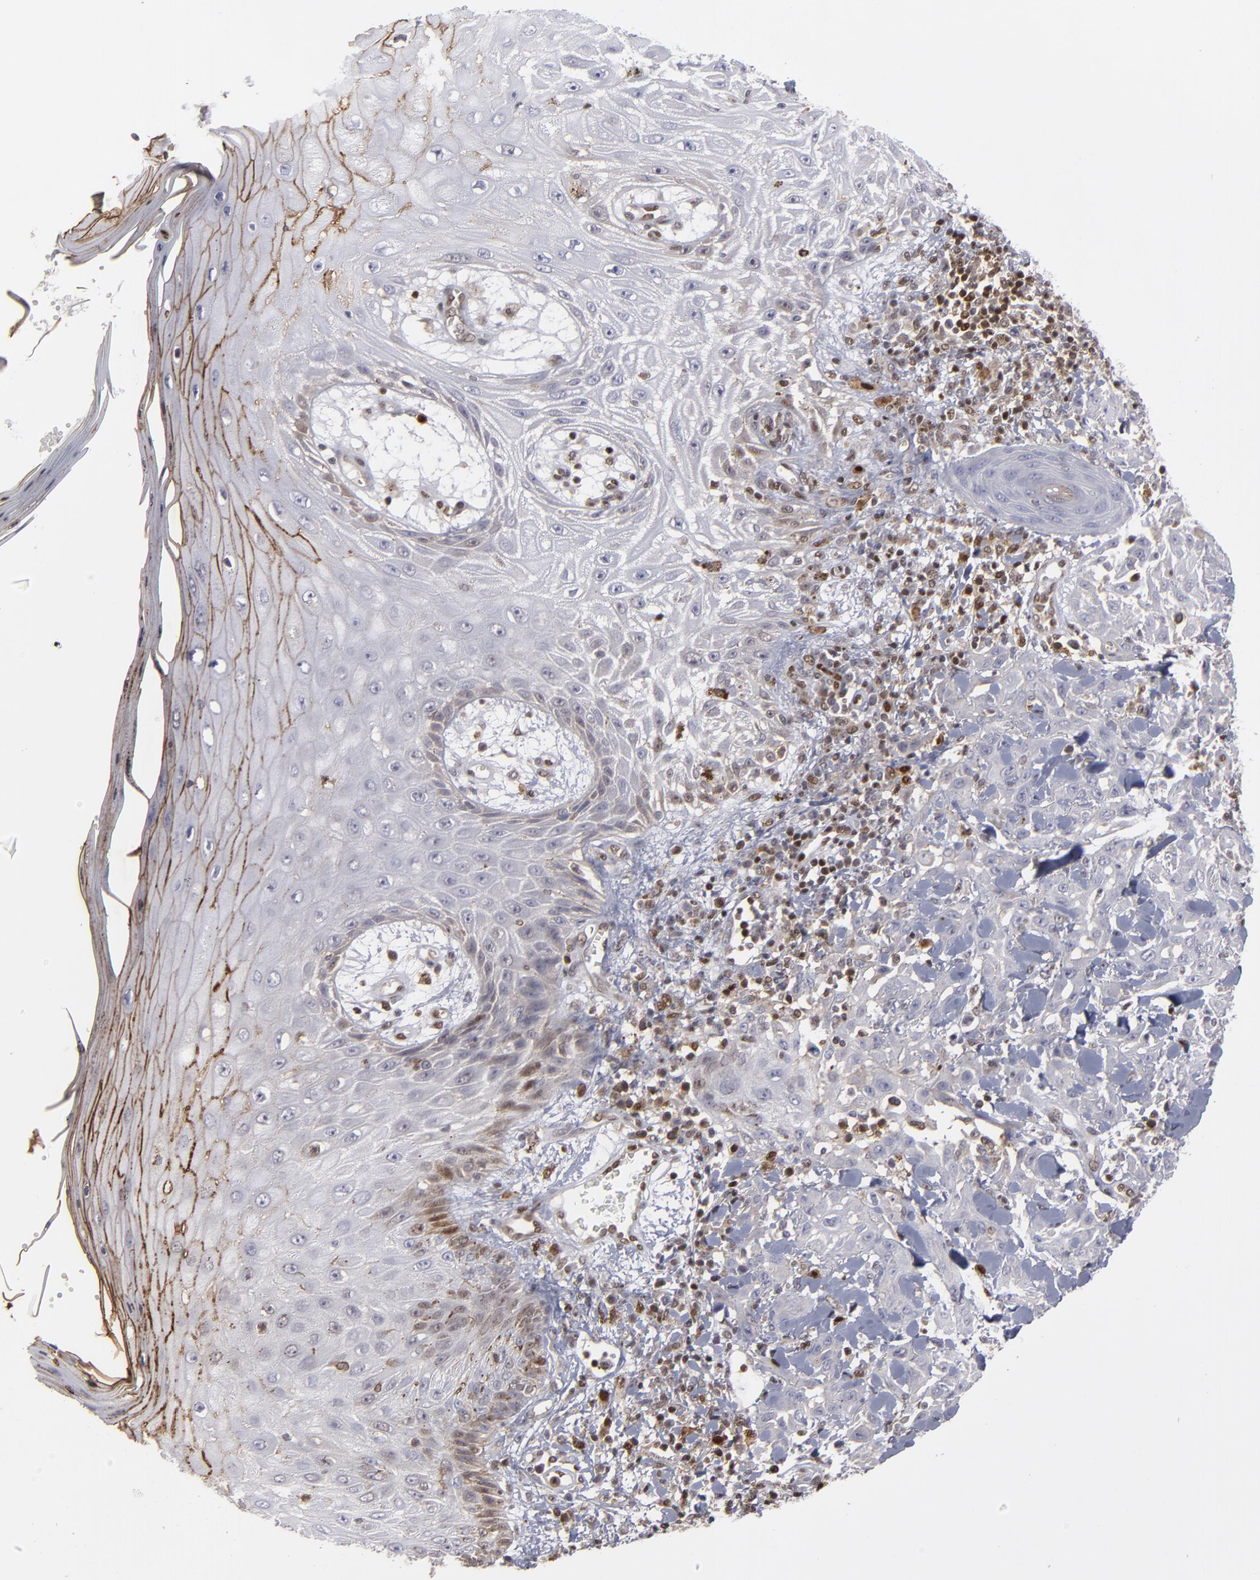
{"staining": {"intensity": "weak", "quantity": "<25%", "location": "cytoplasmic/membranous"}, "tissue": "skin cancer", "cell_type": "Tumor cells", "image_type": "cancer", "snomed": [{"axis": "morphology", "description": "Squamous cell carcinoma, NOS"}, {"axis": "topography", "description": "Skin"}], "caption": "High magnification brightfield microscopy of skin cancer stained with DAB (3,3'-diaminobenzidine) (brown) and counterstained with hematoxylin (blue): tumor cells show no significant expression.", "gene": "GSR", "patient": {"sex": "male", "age": 24}}